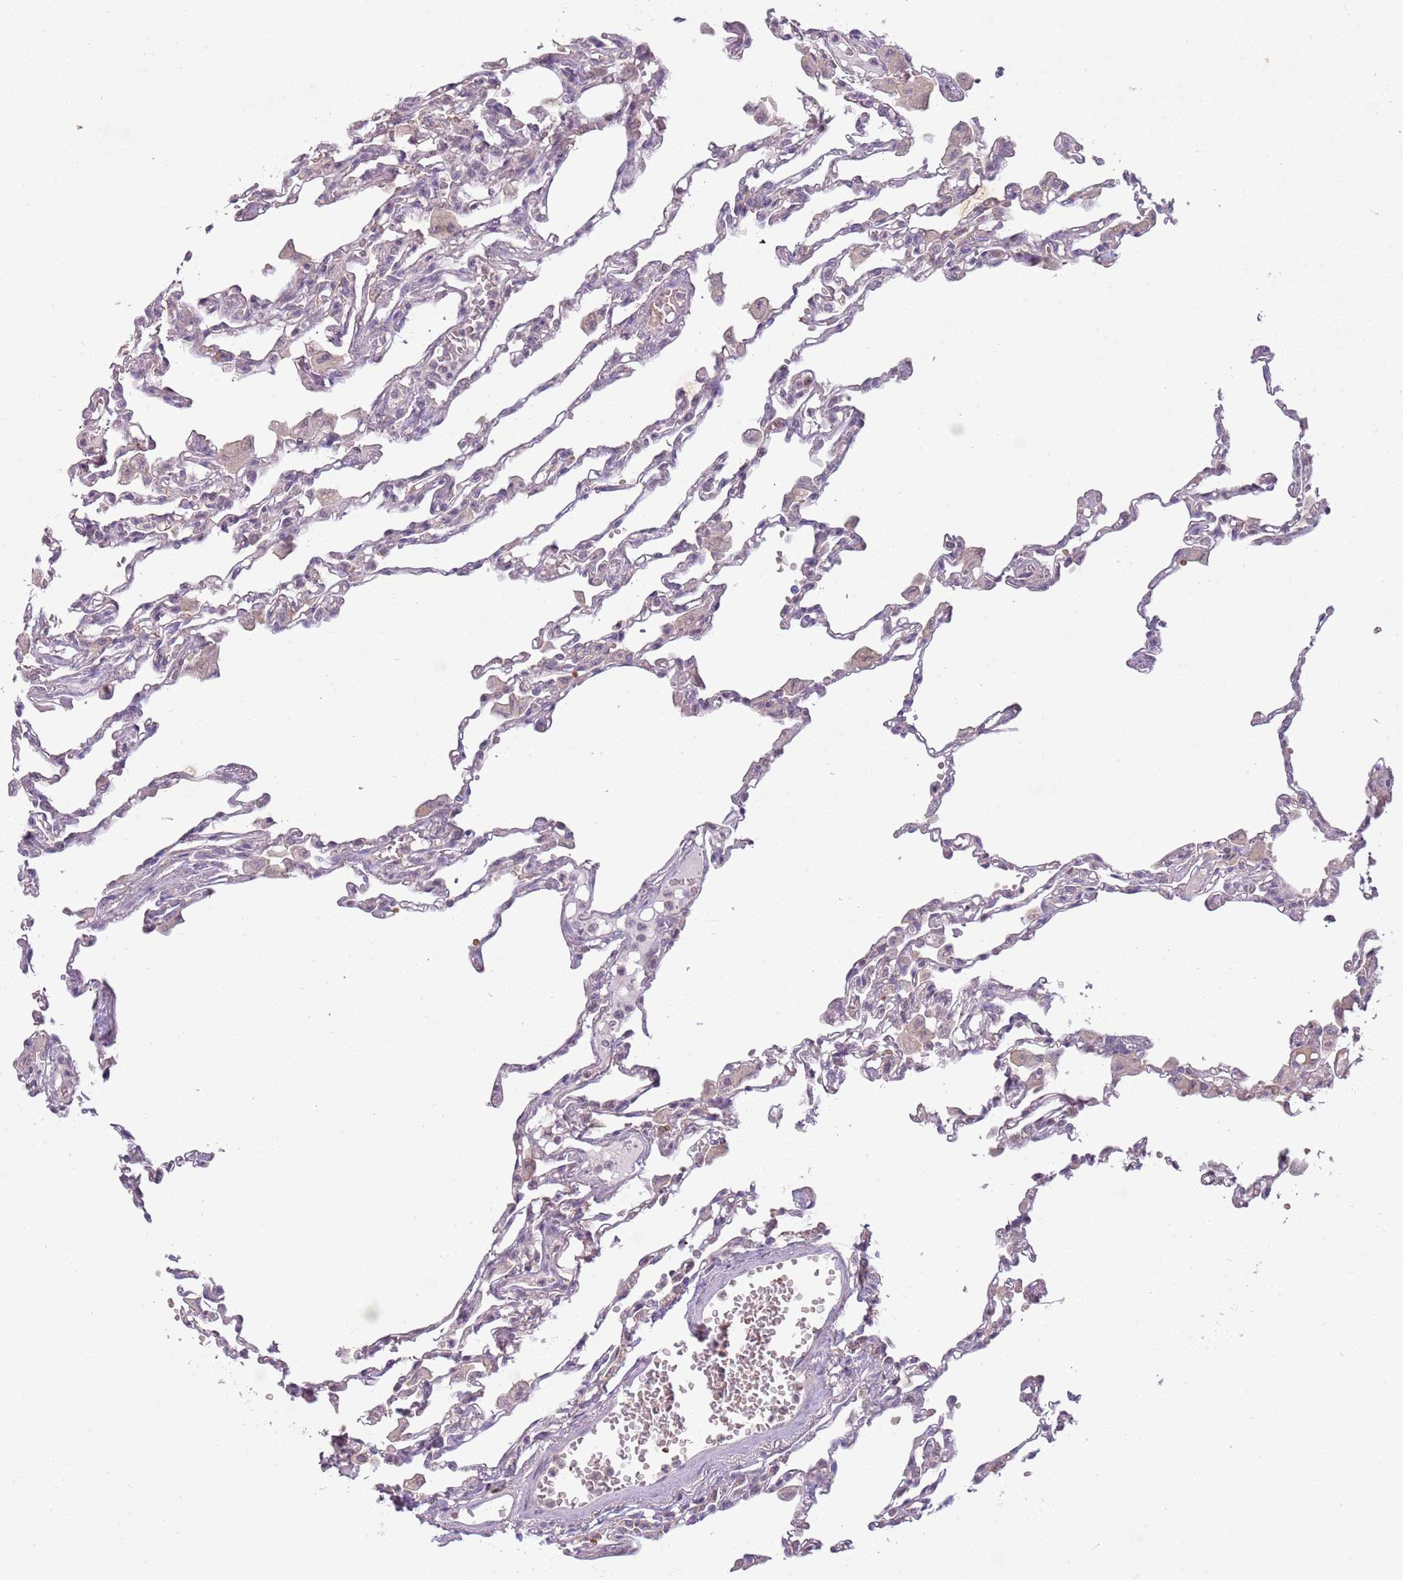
{"staining": {"intensity": "negative", "quantity": "none", "location": "none"}, "tissue": "lung", "cell_type": "Alveolar cells", "image_type": "normal", "snomed": [{"axis": "morphology", "description": "Normal tissue, NOS"}, {"axis": "topography", "description": "Bronchus"}, {"axis": "topography", "description": "Lung"}], "caption": "This is an immunohistochemistry (IHC) histopathology image of normal lung. There is no positivity in alveolar cells.", "gene": "TEKT4", "patient": {"sex": "female", "age": 49}}